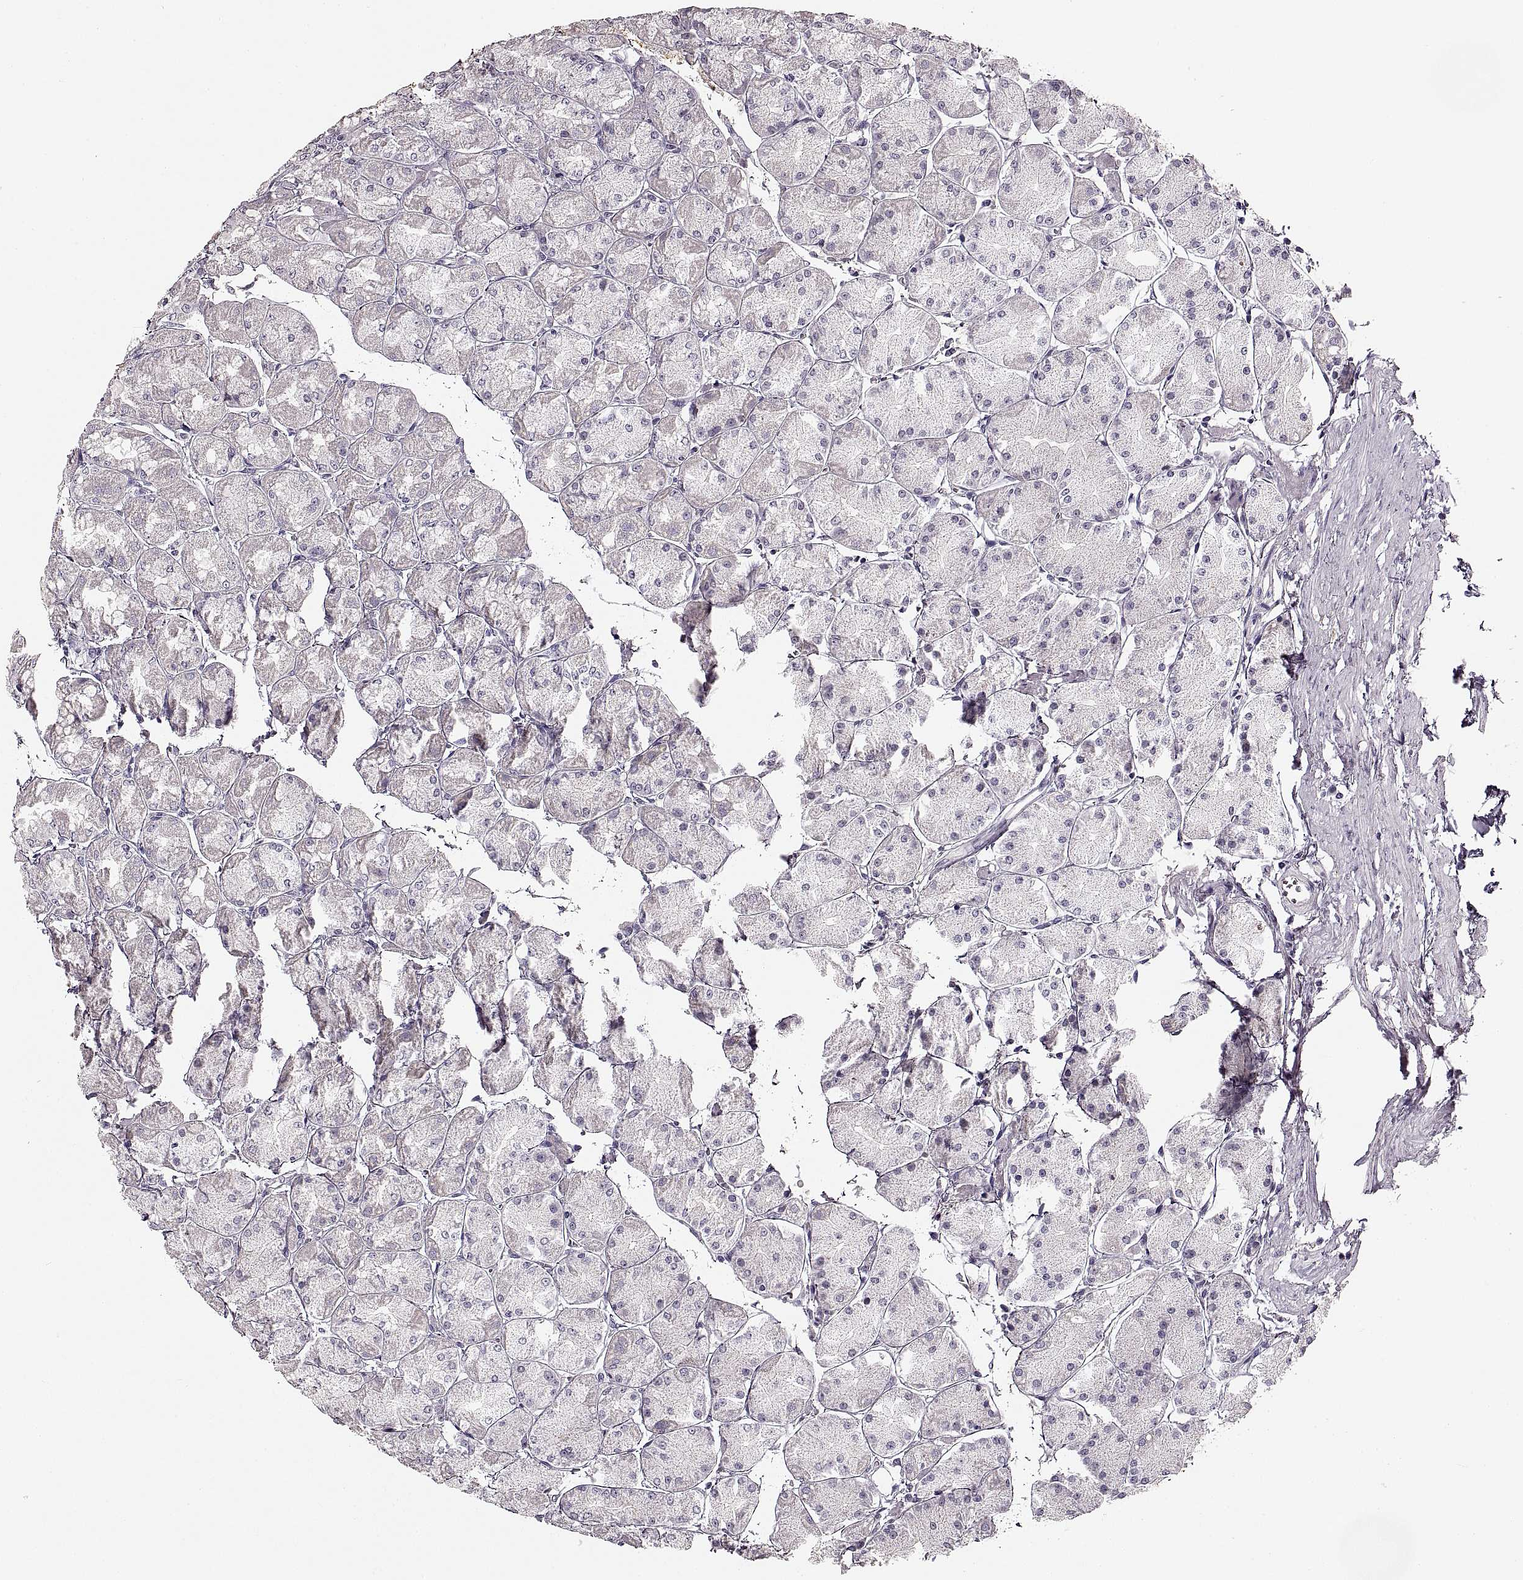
{"staining": {"intensity": "weak", "quantity": "<25%", "location": "cytoplasmic/membranous"}, "tissue": "stomach", "cell_type": "Glandular cells", "image_type": "normal", "snomed": [{"axis": "morphology", "description": "Normal tissue, NOS"}, {"axis": "topography", "description": "Stomach, upper"}], "caption": "Glandular cells show no significant protein positivity in benign stomach.", "gene": "CNTN1", "patient": {"sex": "male", "age": 60}}